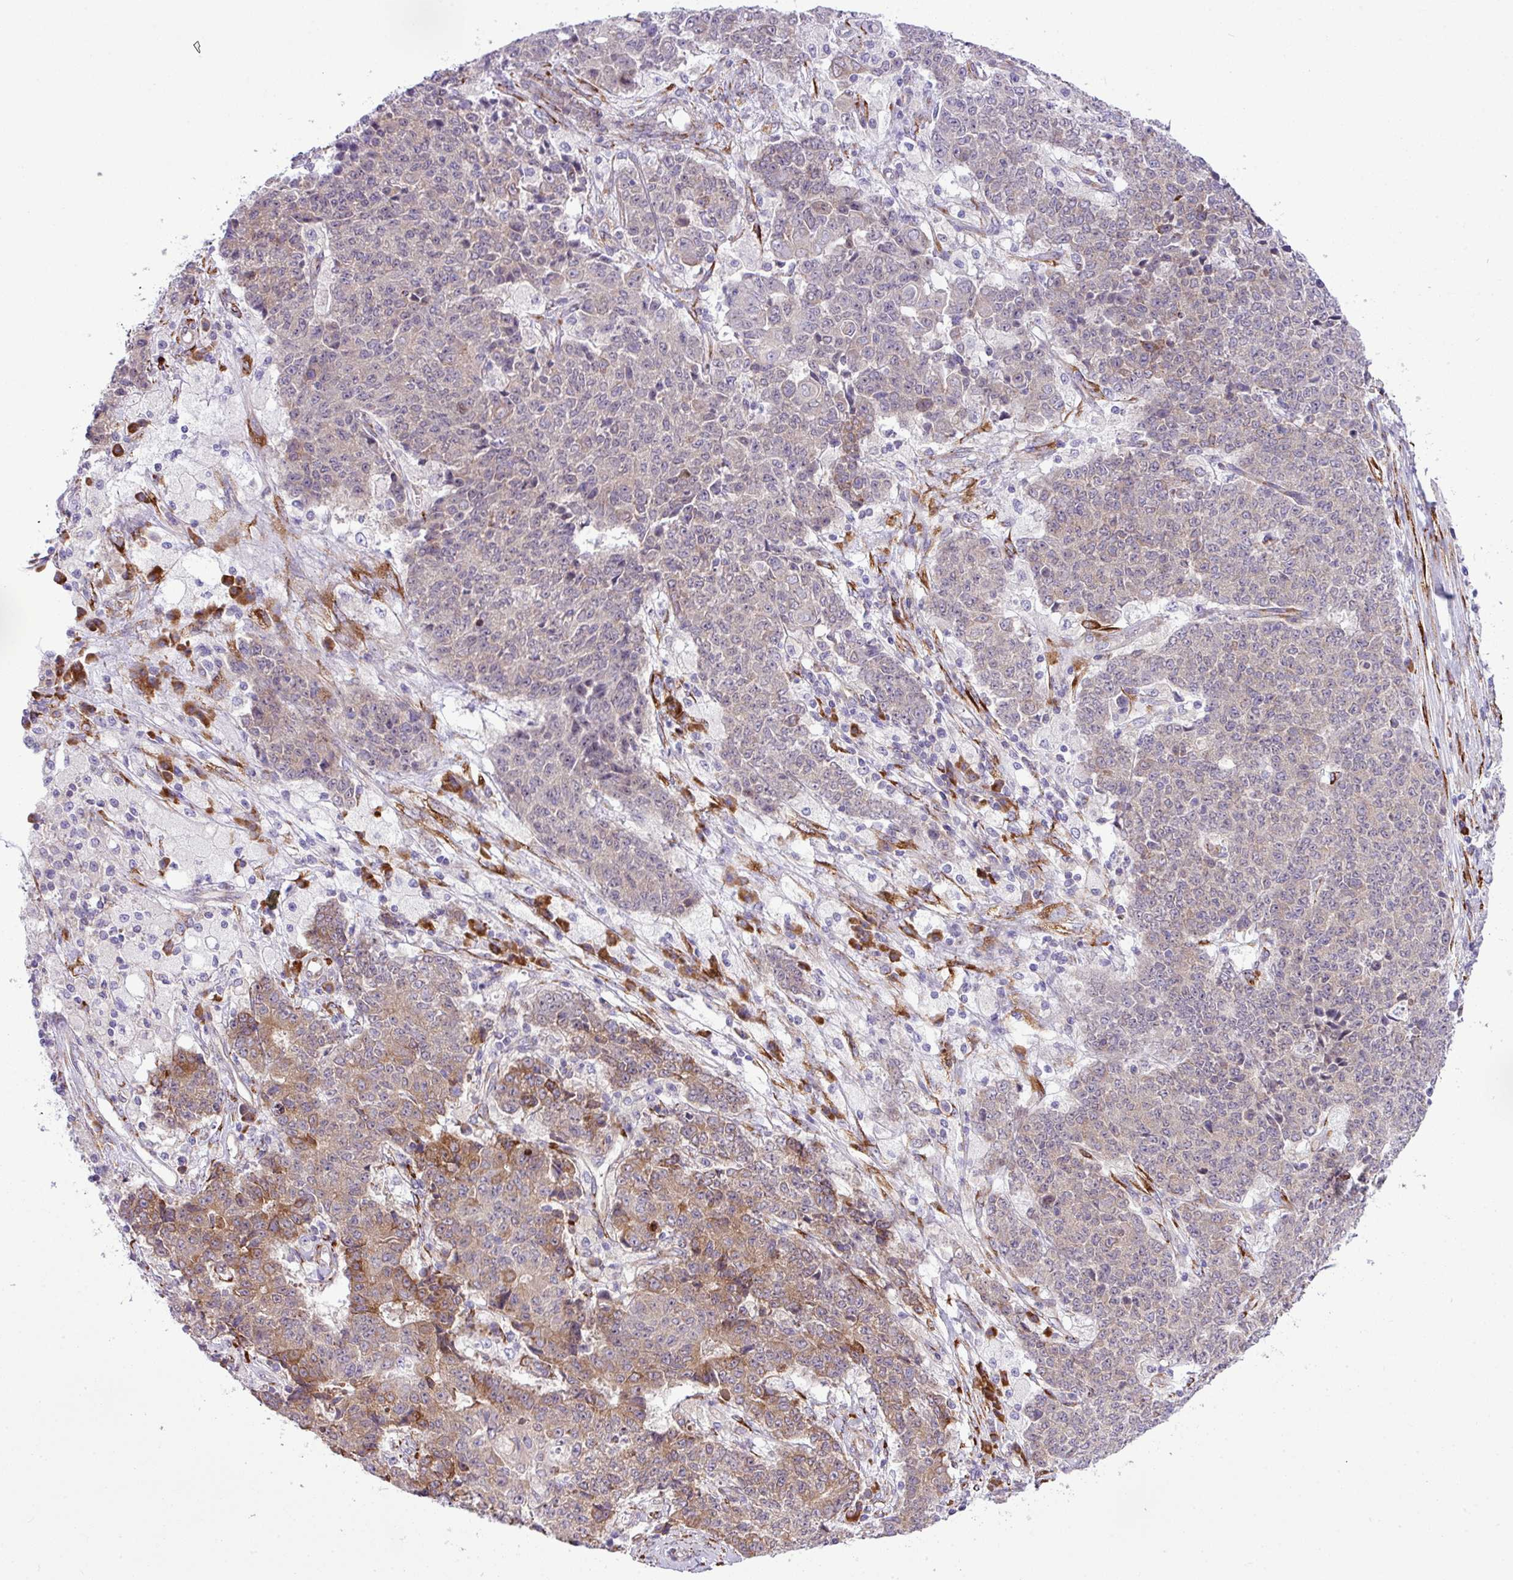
{"staining": {"intensity": "moderate", "quantity": "<25%", "location": "cytoplasmic/membranous"}, "tissue": "ovarian cancer", "cell_type": "Tumor cells", "image_type": "cancer", "snomed": [{"axis": "morphology", "description": "Carcinoma, endometroid"}, {"axis": "topography", "description": "Ovary"}], "caption": "Endometroid carcinoma (ovarian) stained with a brown dye reveals moderate cytoplasmic/membranous positive staining in about <25% of tumor cells.", "gene": "CFAP97", "patient": {"sex": "female", "age": 42}}